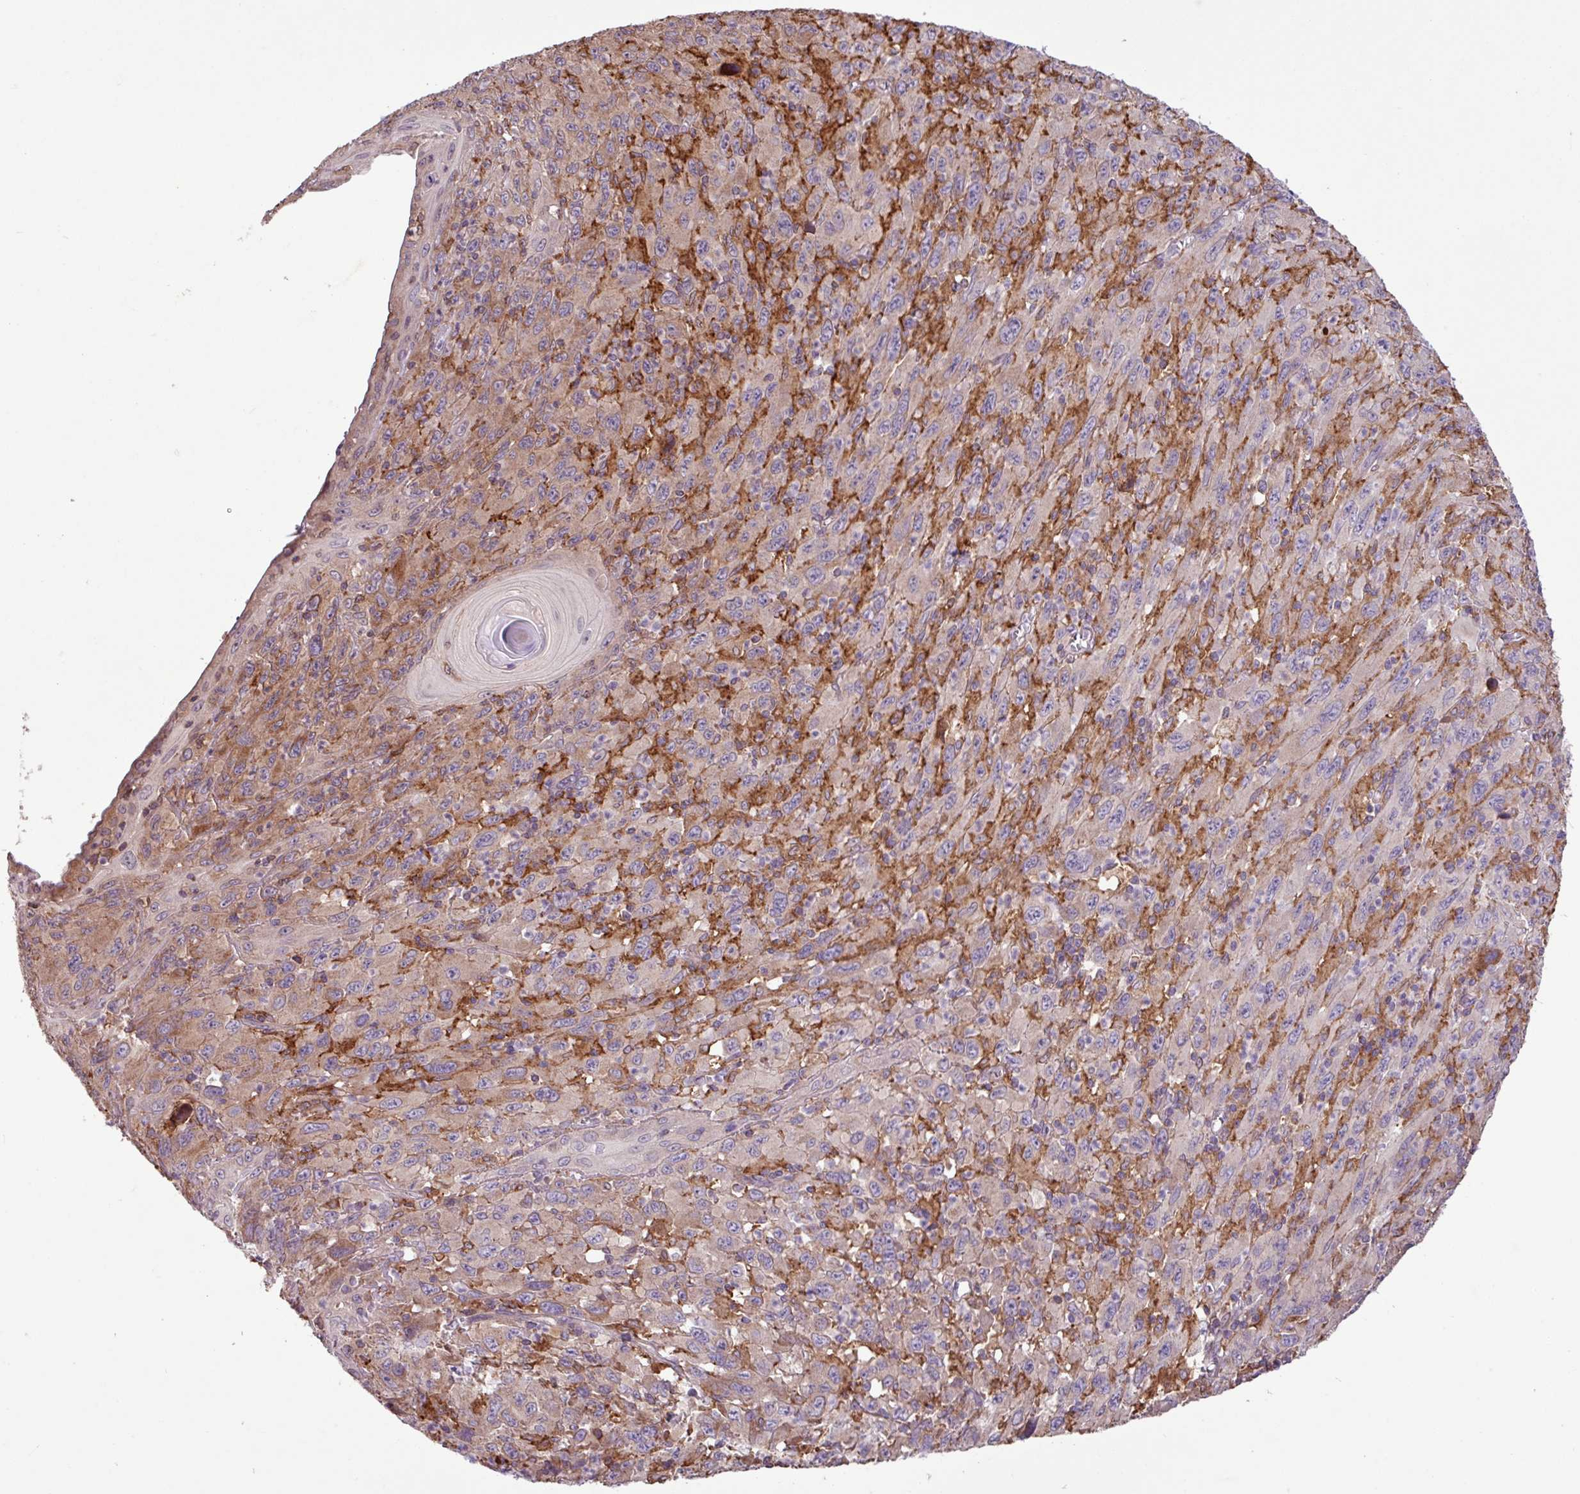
{"staining": {"intensity": "weak", "quantity": "<25%", "location": "cytoplasmic/membranous"}, "tissue": "melanoma", "cell_type": "Tumor cells", "image_type": "cancer", "snomed": [{"axis": "morphology", "description": "Malignant melanoma, Metastatic site"}, {"axis": "topography", "description": "Skin"}], "caption": "Immunohistochemical staining of human malignant melanoma (metastatic site) reveals no significant staining in tumor cells. The staining is performed using DAB brown chromogen with nuclei counter-stained in using hematoxylin.", "gene": "ARHGEF25", "patient": {"sex": "female", "age": 56}}